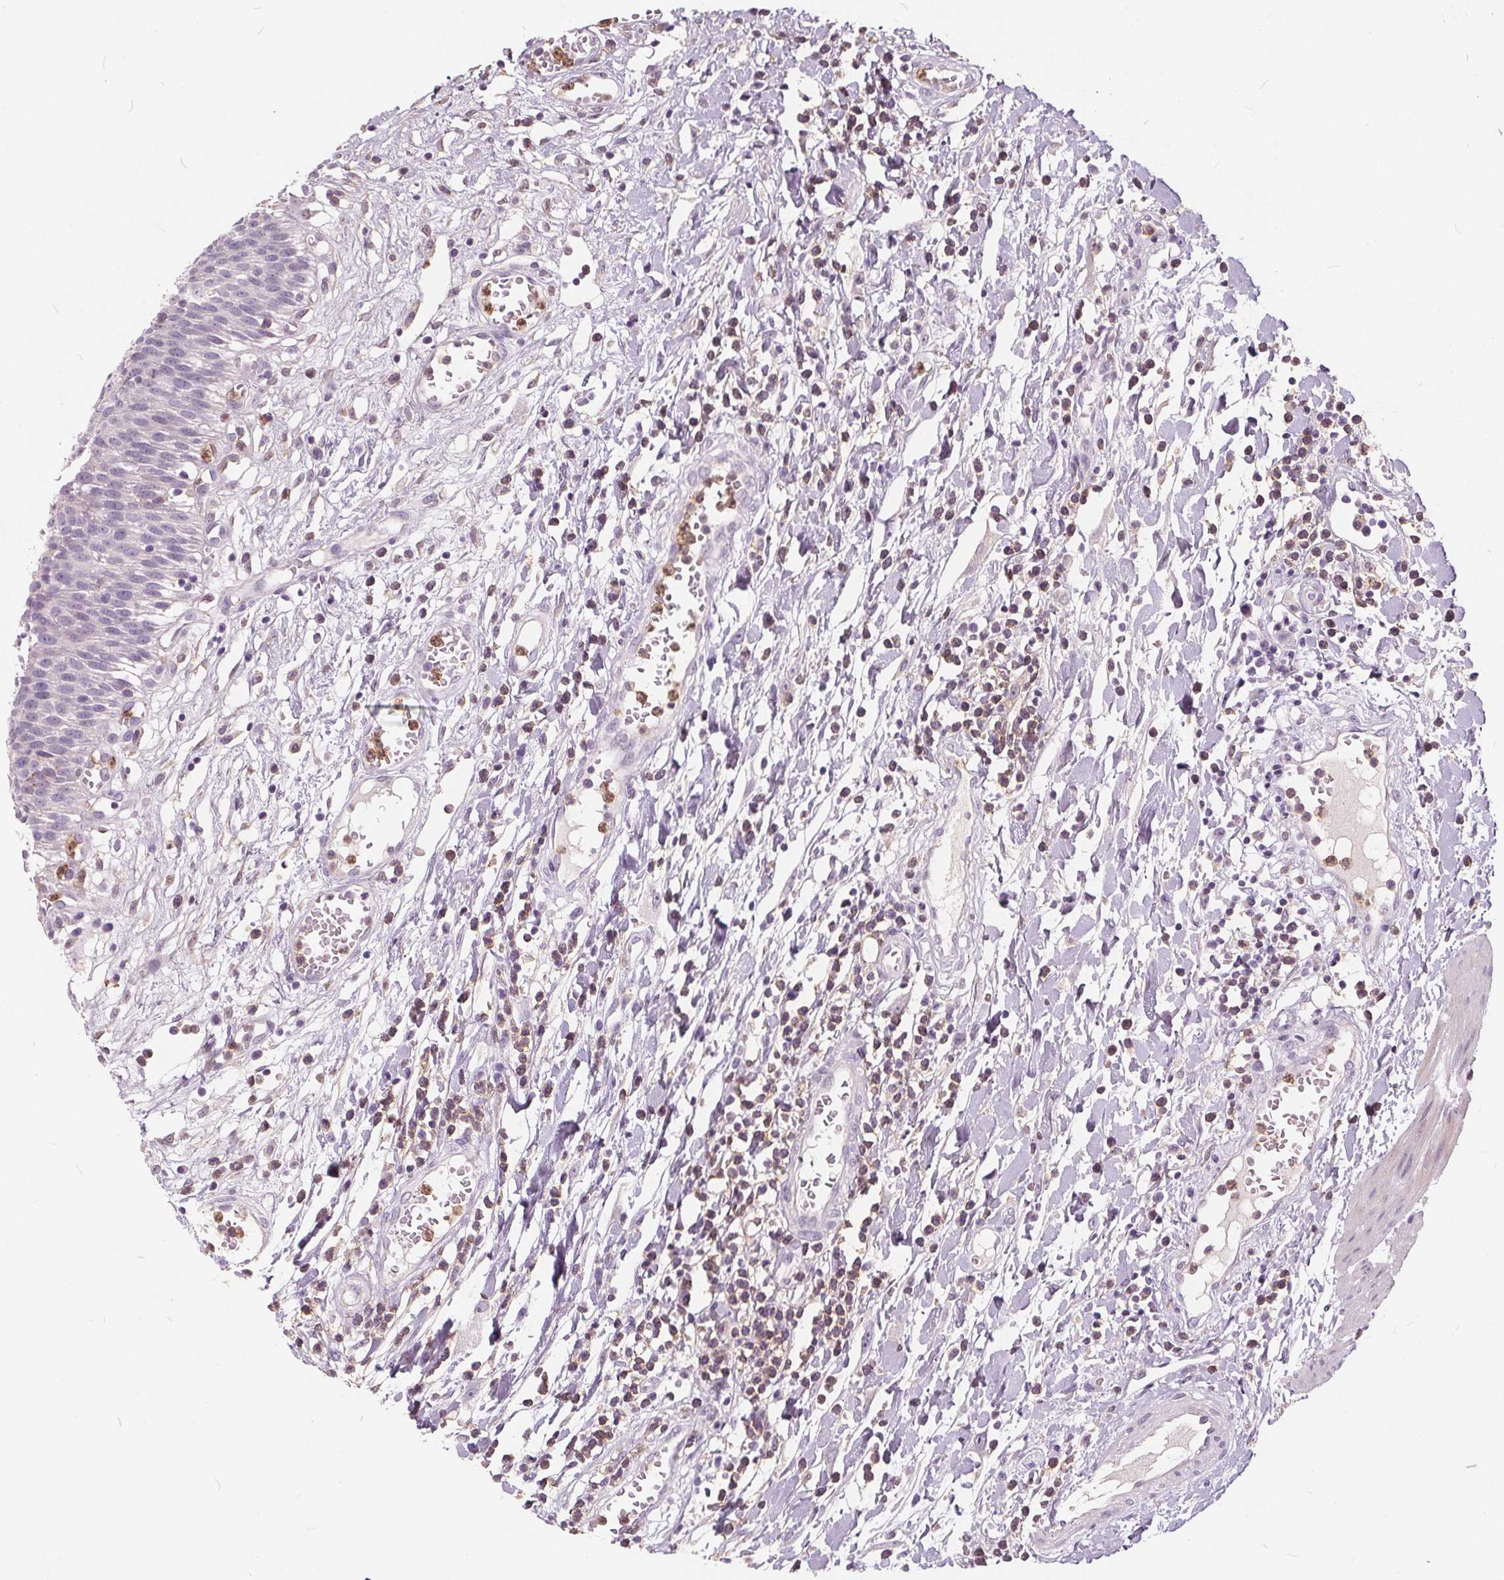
{"staining": {"intensity": "negative", "quantity": "none", "location": "none"}, "tissue": "urinary bladder", "cell_type": "Urothelial cells", "image_type": "normal", "snomed": [{"axis": "morphology", "description": "Normal tissue, NOS"}, {"axis": "topography", "description": "Urinary bladder"}], "caption": "The photomicrograph demonstrates no staining of urothelial cells in unremarkable urinary bladder. (DAB IHC, high magnification).", "gene": "HAAO", "patient": {"sex": "male", "age": 64}}